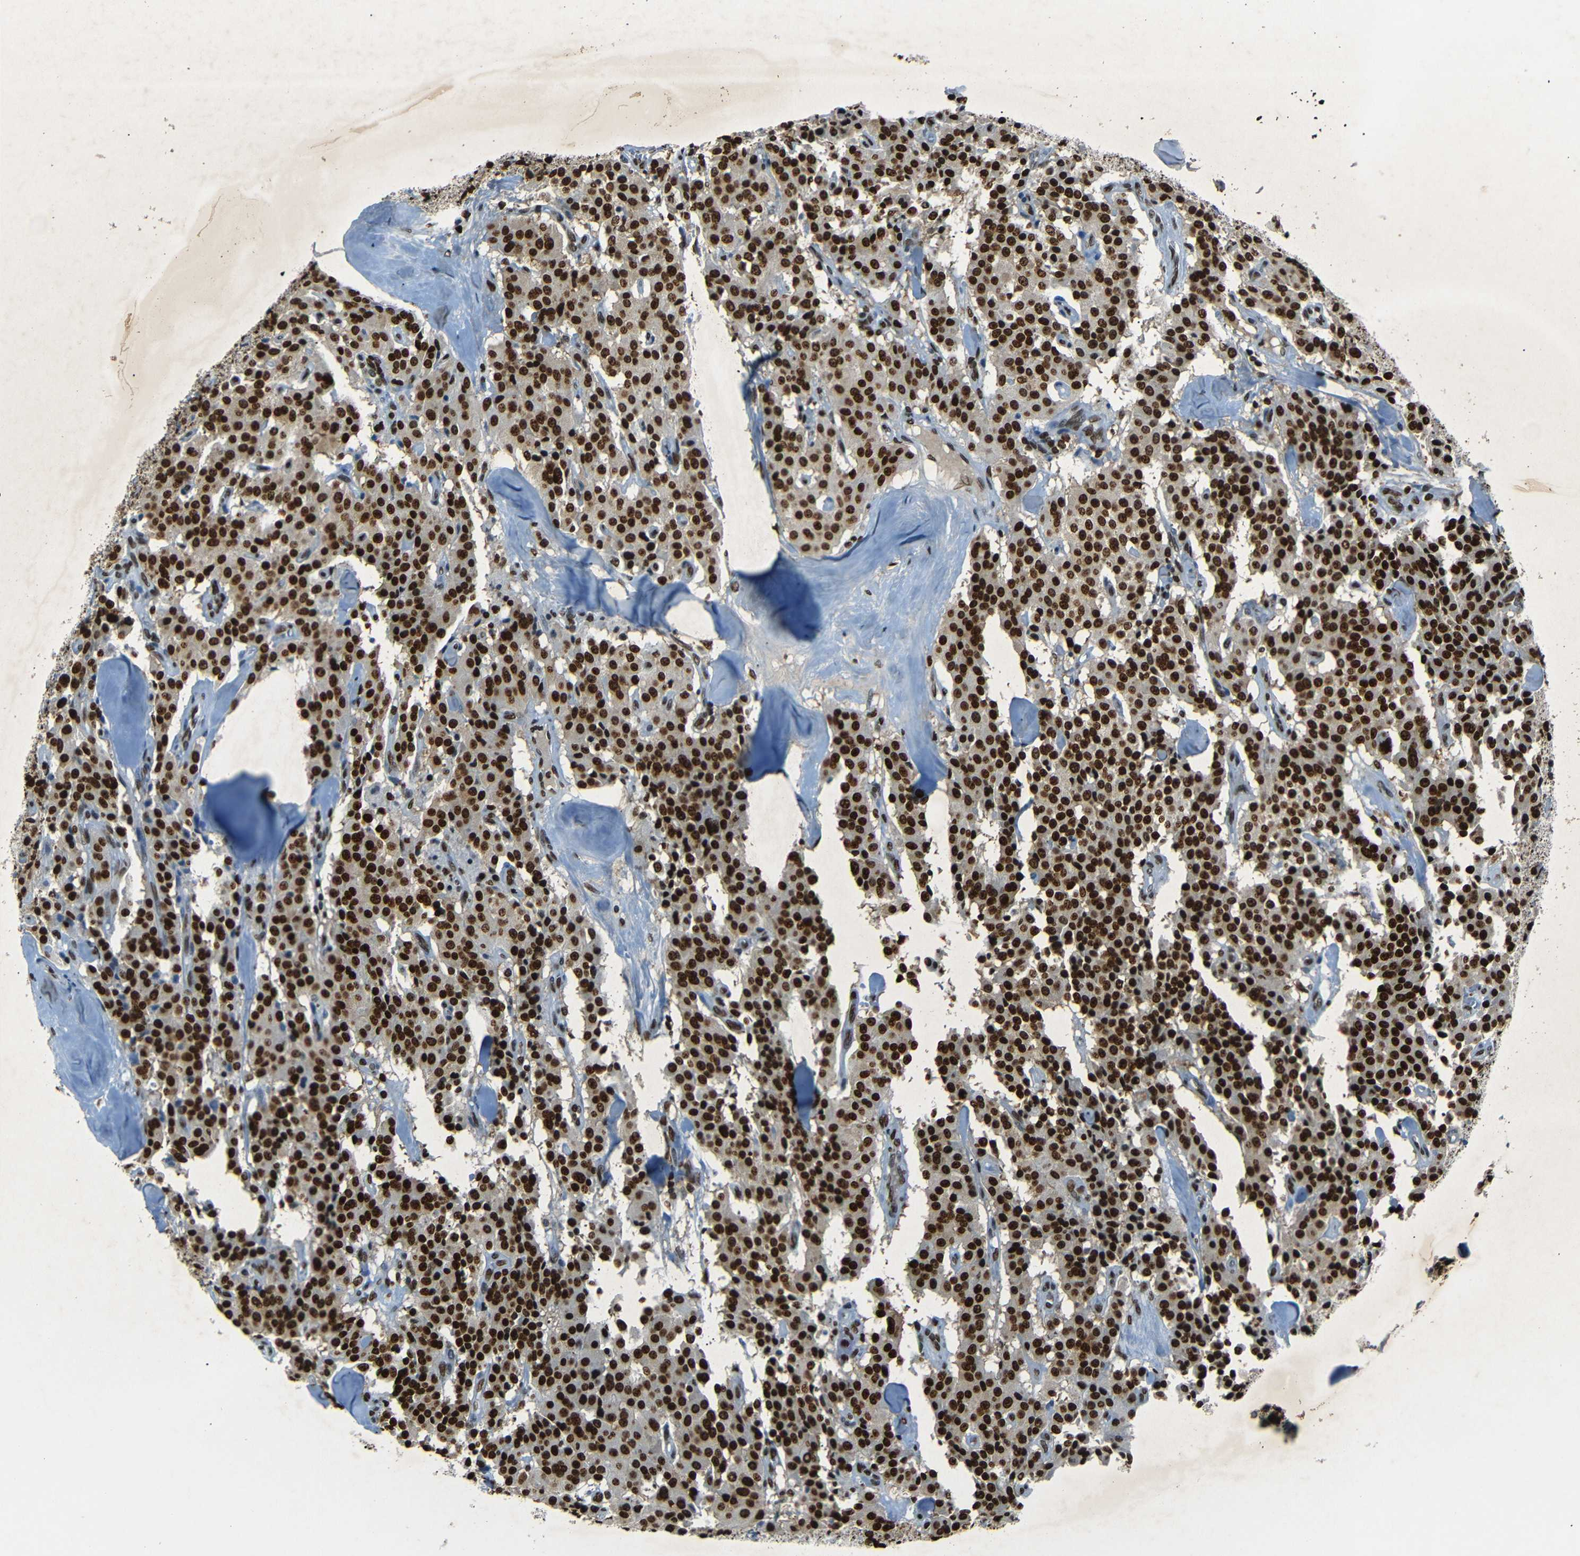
{"staining": {"intensity": "strong", "quantity": ">75%", "location": "nuclear"}, "tissue": "carcinoid", "cell_type": "Tumor cells", "image_type": "cancer", "snomed": [{"axis": "morphology", "description": "Carcinoid, malignant, NOS"}, {"axis": "topography", "description": "Lung"}], "caption": "DAB immunohistochemical staining of human carcinoid (malignant) displays strong nuclear protein expression in about >75% of tumor cells.", "gene": "HMGN1", "patient": {"sex": "male", "age": 30}}